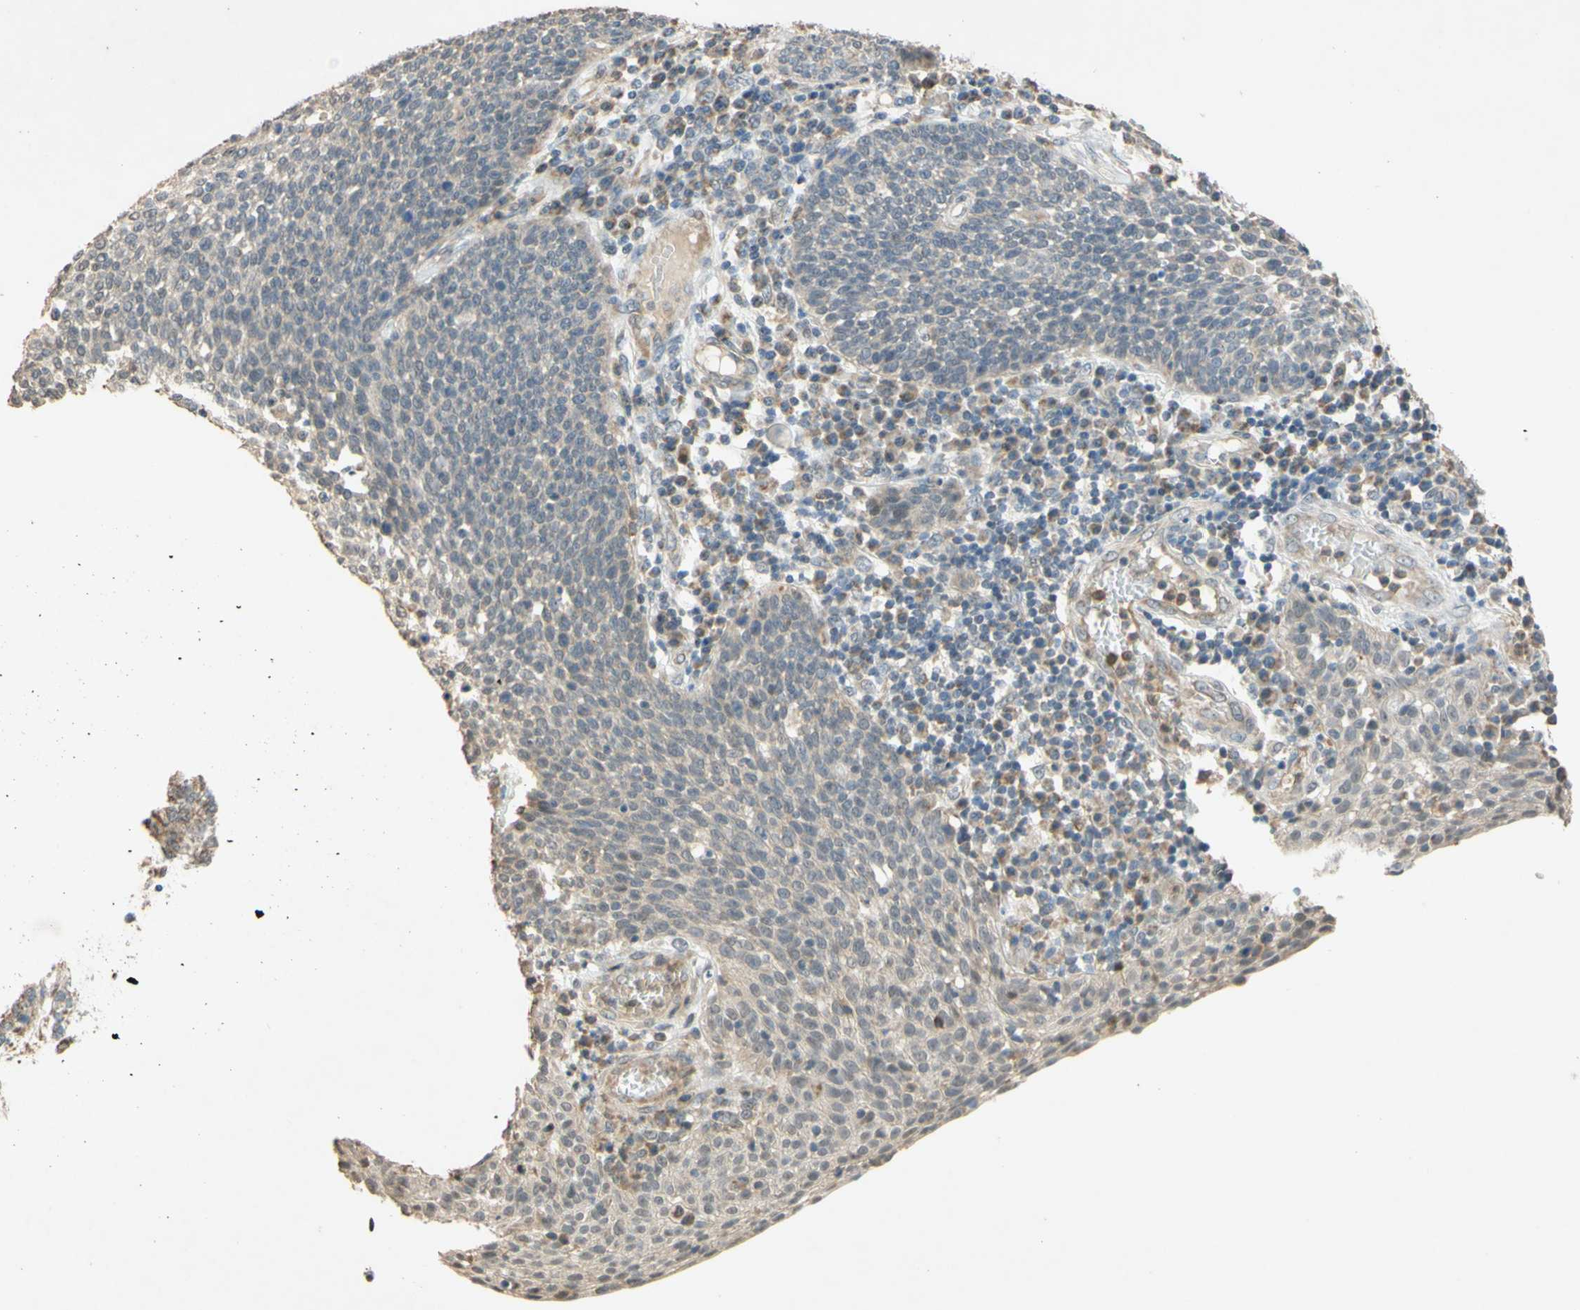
{"staining": {"intensity": "weak", "quantity": ">75%", "location": "cytoplasmic/membranous"}, "tissue": "cervical cancer", "cell_type": "Tumor cells", "image_type": "cancer", "snomed": [{"axis": "morphology", "description": "Squamous cell carcinoma, NOS"}, {"axis": "topography", "description": "Cervix"}], "caption": "Cervical cancer was stained to show a protein in brown. There is low levels of weak cytoplasmic/membranous positivity in about >75% of tumor cells.", "gene": "GATA1", "patient": {"sex": "female", "age": 34}}